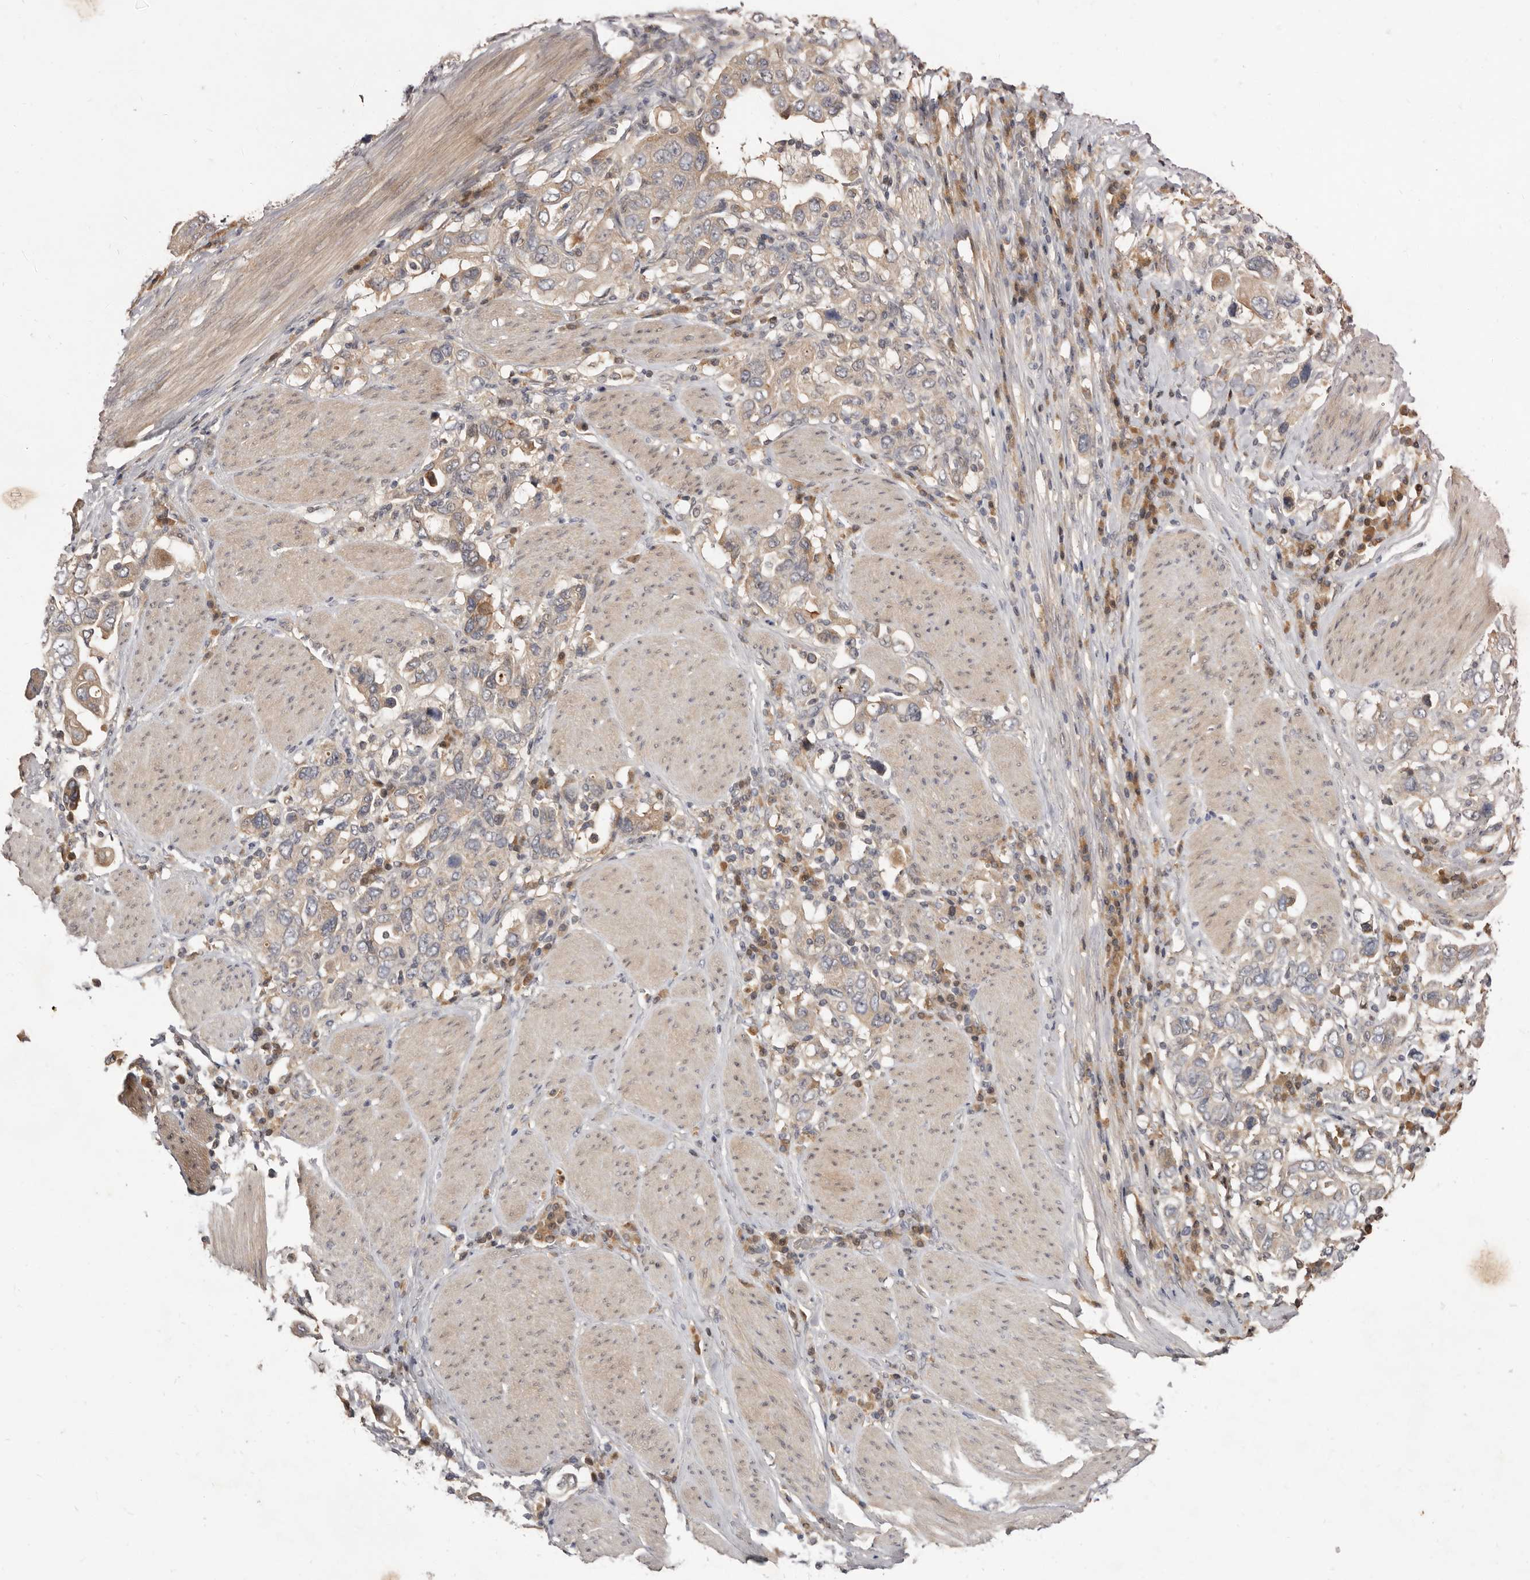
{"staining": {"intensity": "weak", "quantity": "<25%", "location": "cytoplasmic/membranous"}, "tissue": "stomach cancer", "cell_type": "Tumor cells", "image_type": "cancer", "snomed": [{"axis": "morphology", "description": "Adenocarcinoma, NOS"}, {"axis": "topography", "description": "Stomach, upper"}], "caption": "This is an immunohistochemistry micrograph of stomach cancer (adenocarcinoma). There is no positivity in tumor cells.", "gene": "INAVA", "patient": {"sex": "male", "age": 62}}